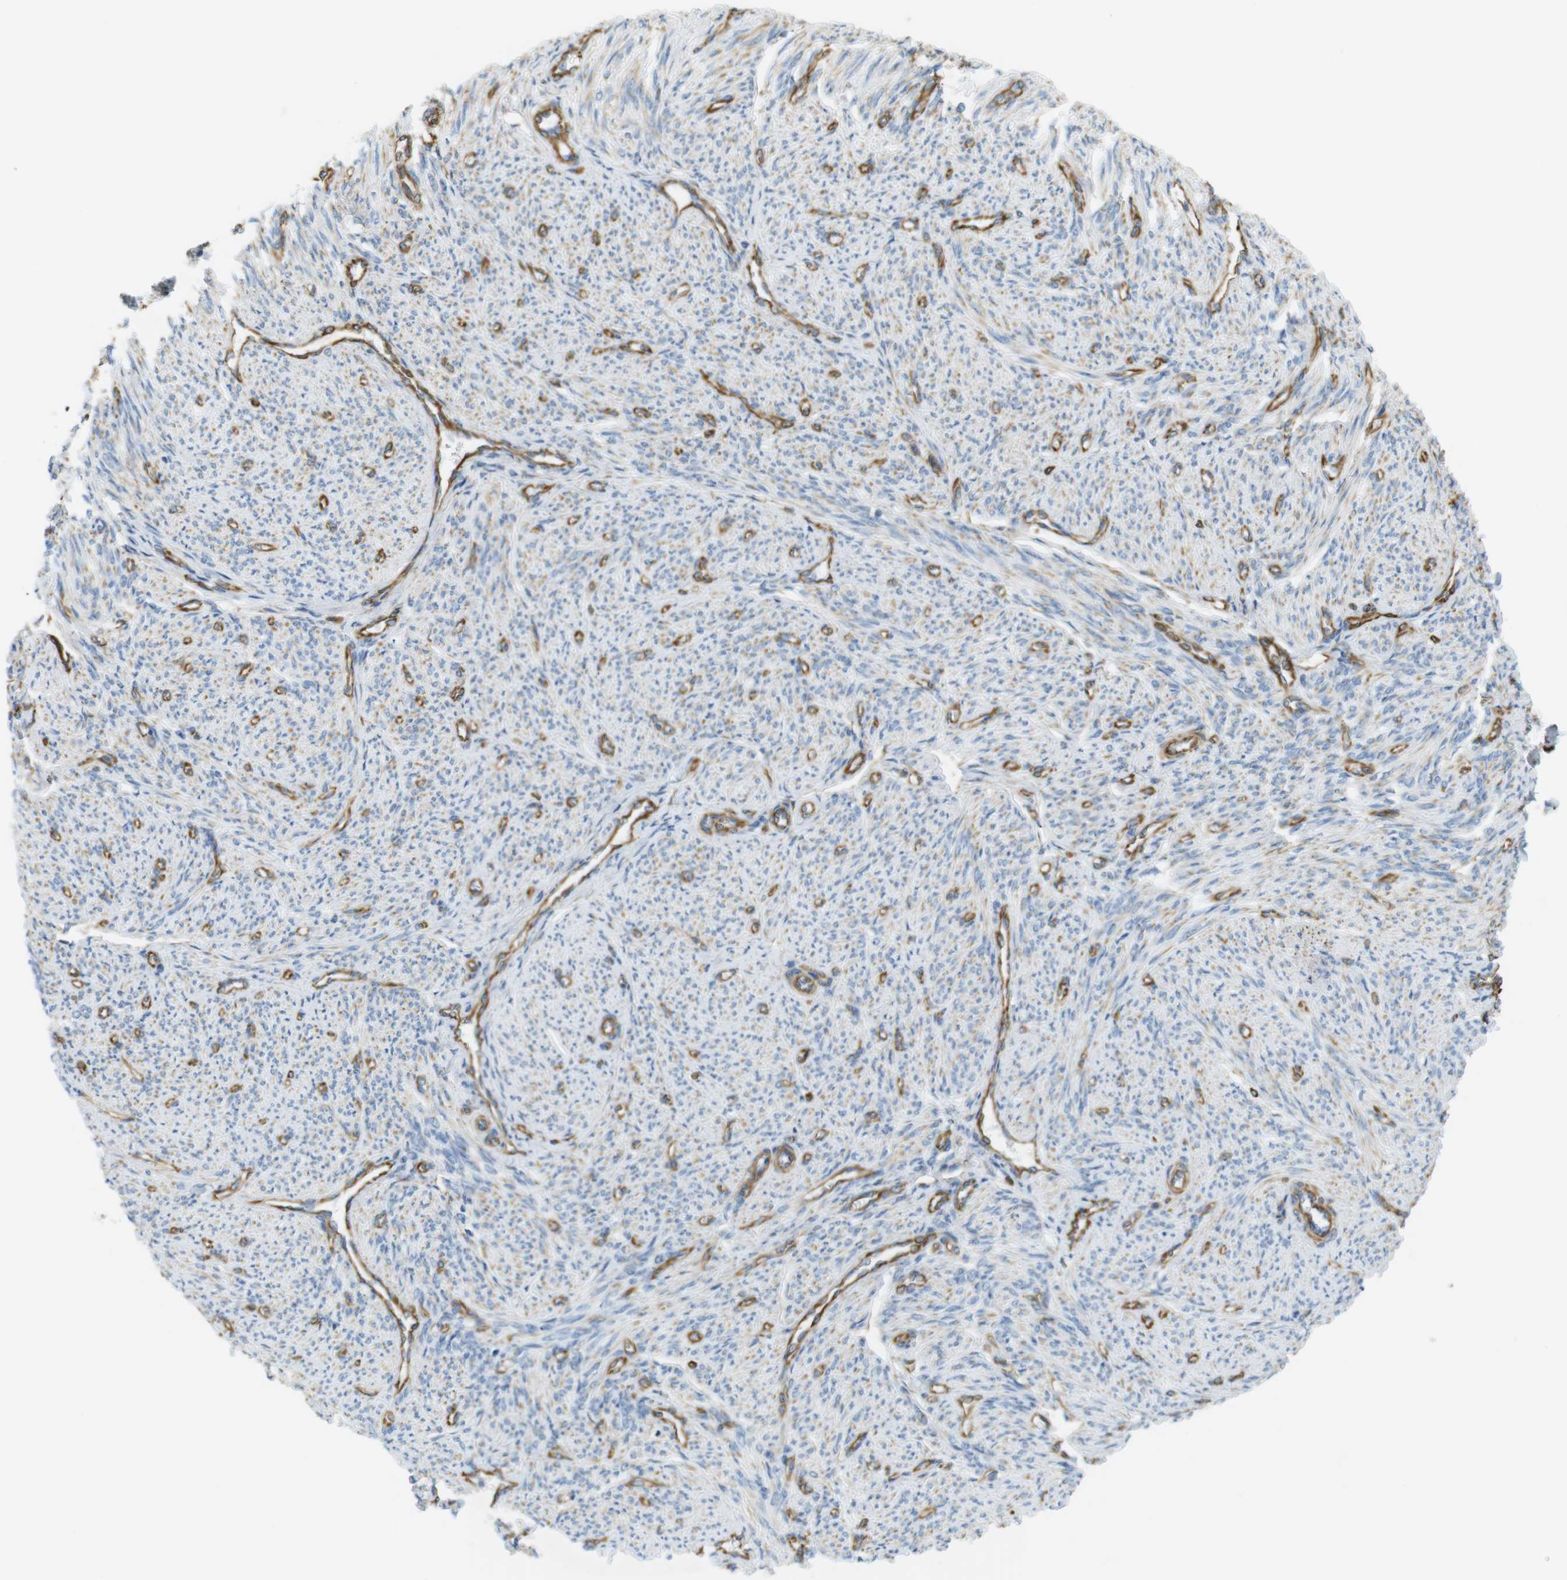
{"staining": {"intensity": "negative", "quantity": "none", "location": "none"}, "tissue": "smooth muscle", "cell_type": "Smooth muscle cells", "image_type": "normal", "snomed": [{"axis": "morphology", "description": "Normal tissue, NOS"}, {"axis": "topography", "description": "Smooth muscle"}], "caption": "Immunohistochemistry (IHC) of benign human smooth muscle demonstrates no positivity in smooth muscle cells. (DAB IHC, high magnification).", "gene": "MS4A10", "patient": {"sex": "female", "age": 65}}